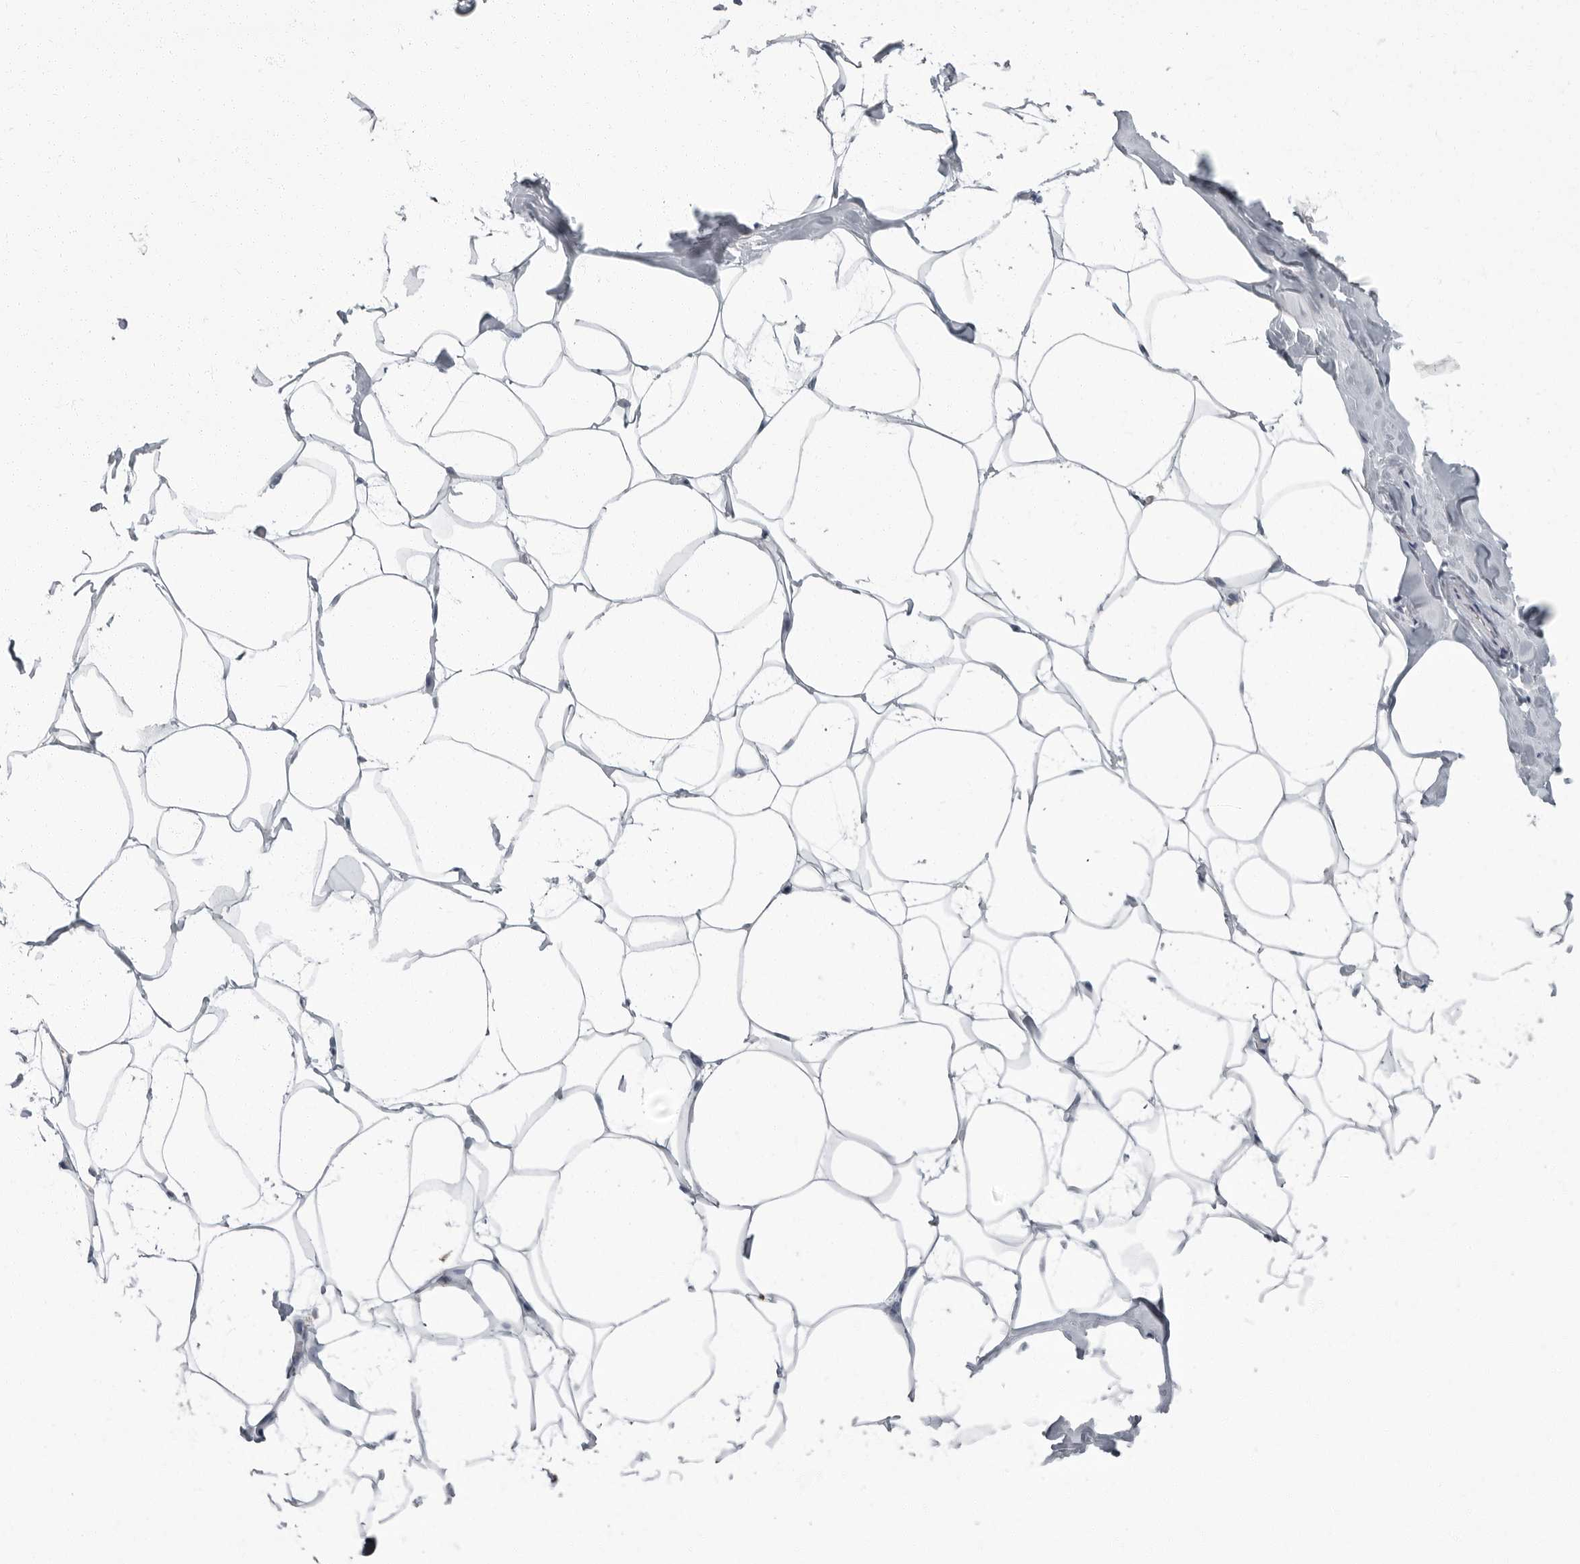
{"staining": {"intensity": "negative", "quantity": "none", "location": "none"}, "tissue": "adipose tissue", "cell_type": "Adipocytes", "image_type": "normal", "snomed": [{"axis": "morphology", "description": "Normal tissue, NOS"}, {"axis": "morphology", "description": "Fibrosis, NOS"}, {"axis": "topography", "description": "Breast"}, {"axis": "topography", "description": "Adipose tissue"}], "caption": "The image demonstrates no staining of adipocytes in unremarkable adipose tissue. The staining is performed using DAB brown chromogen with nuclei counter-stained in using hematoxylin.", "gene": "FCER1G", "patient": {"sex": "female", "age": 39}}